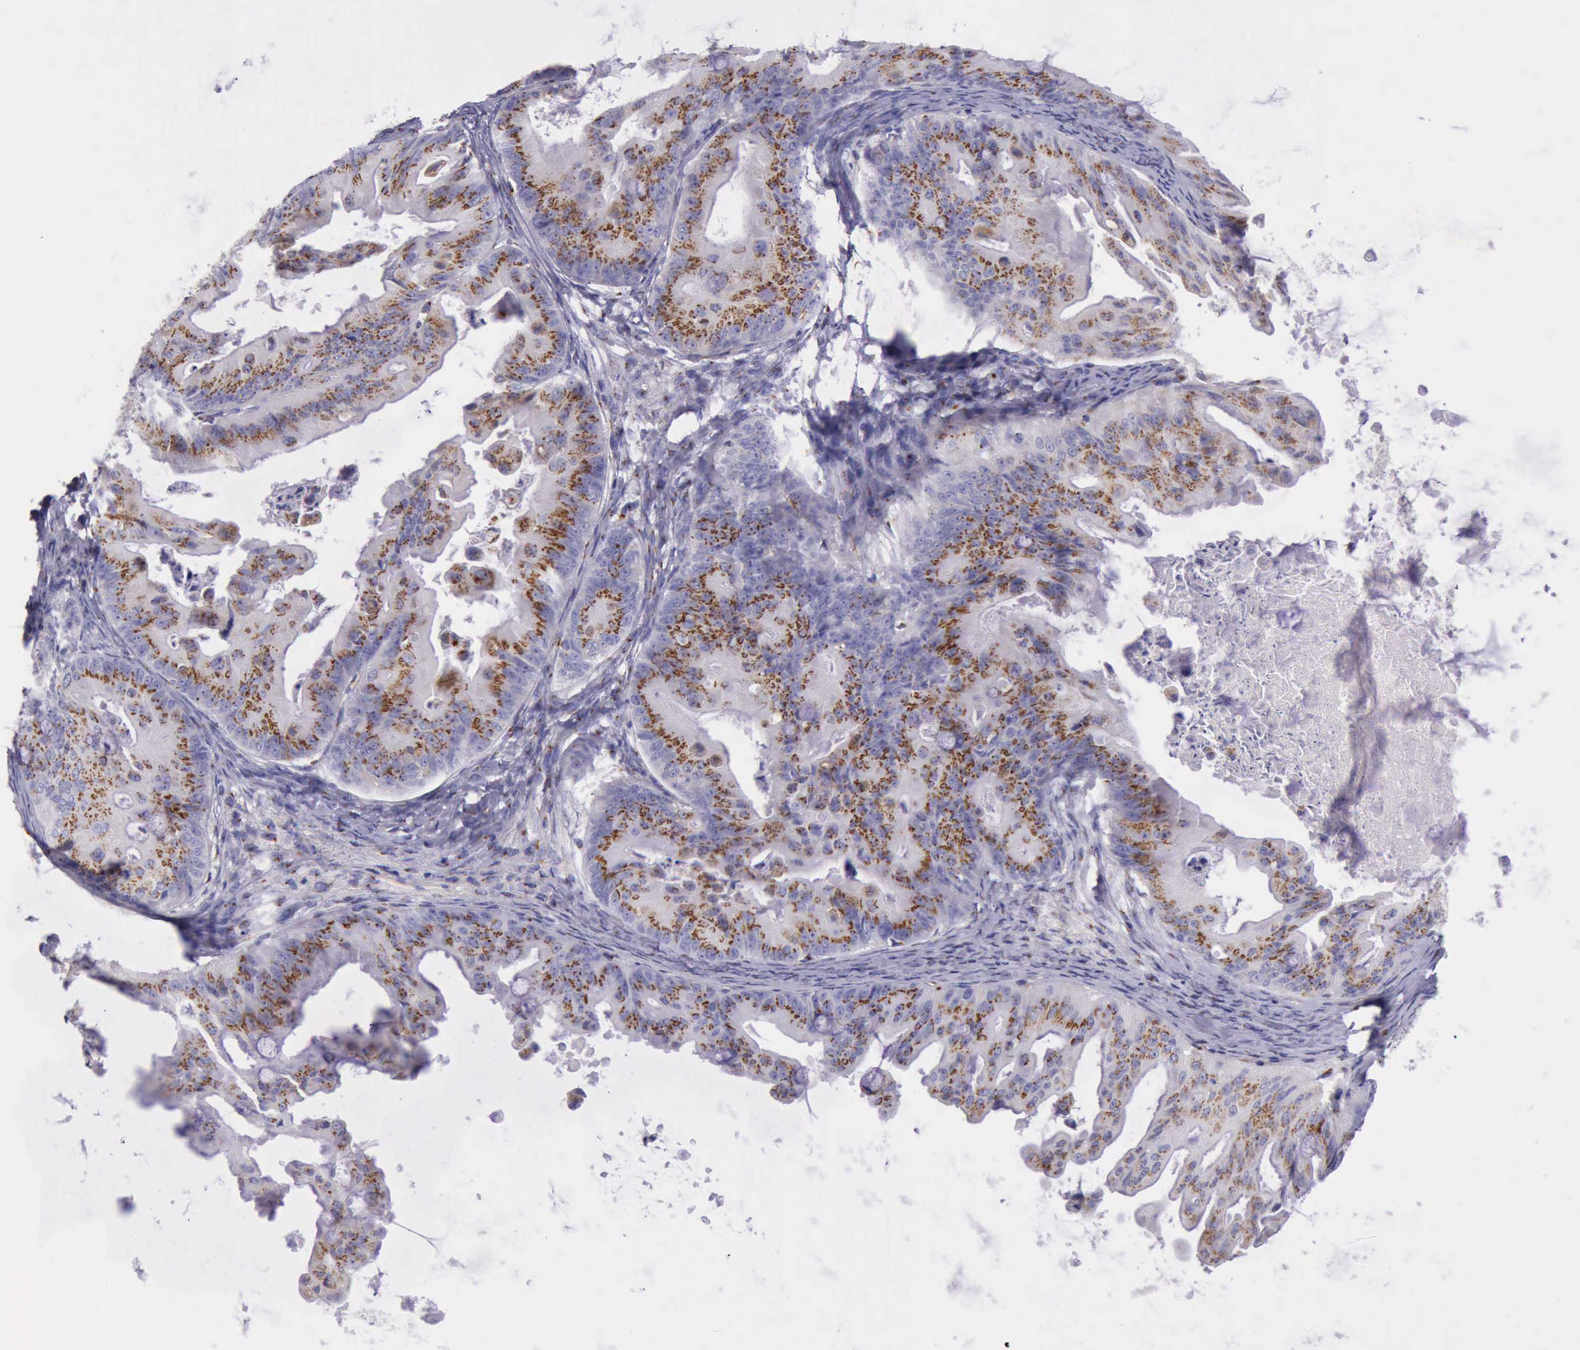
{"staining": {"intensity": "strong", "quantity": ">75%", "location": "cytoplasmic/membranous"}, "tissue": "ovarian cancer", "cell_type": "Tumor cells", "image_type": "cancer", "snomed": [{"axis": "morphology", "description": "Cystadenocarcinoma, mucinous, NOS"}, {"axis": "topography", "description": "Ovary"}], "caption": "Human mucinous cystadenocarcinoma (ovarian) stained with a brown dye demonstrates strong cytoplasmic/membranous positive expression in about >75% of tumor cells.", "gene": "GOLGA5", "patient": {"sex": "female", "age": 37}}